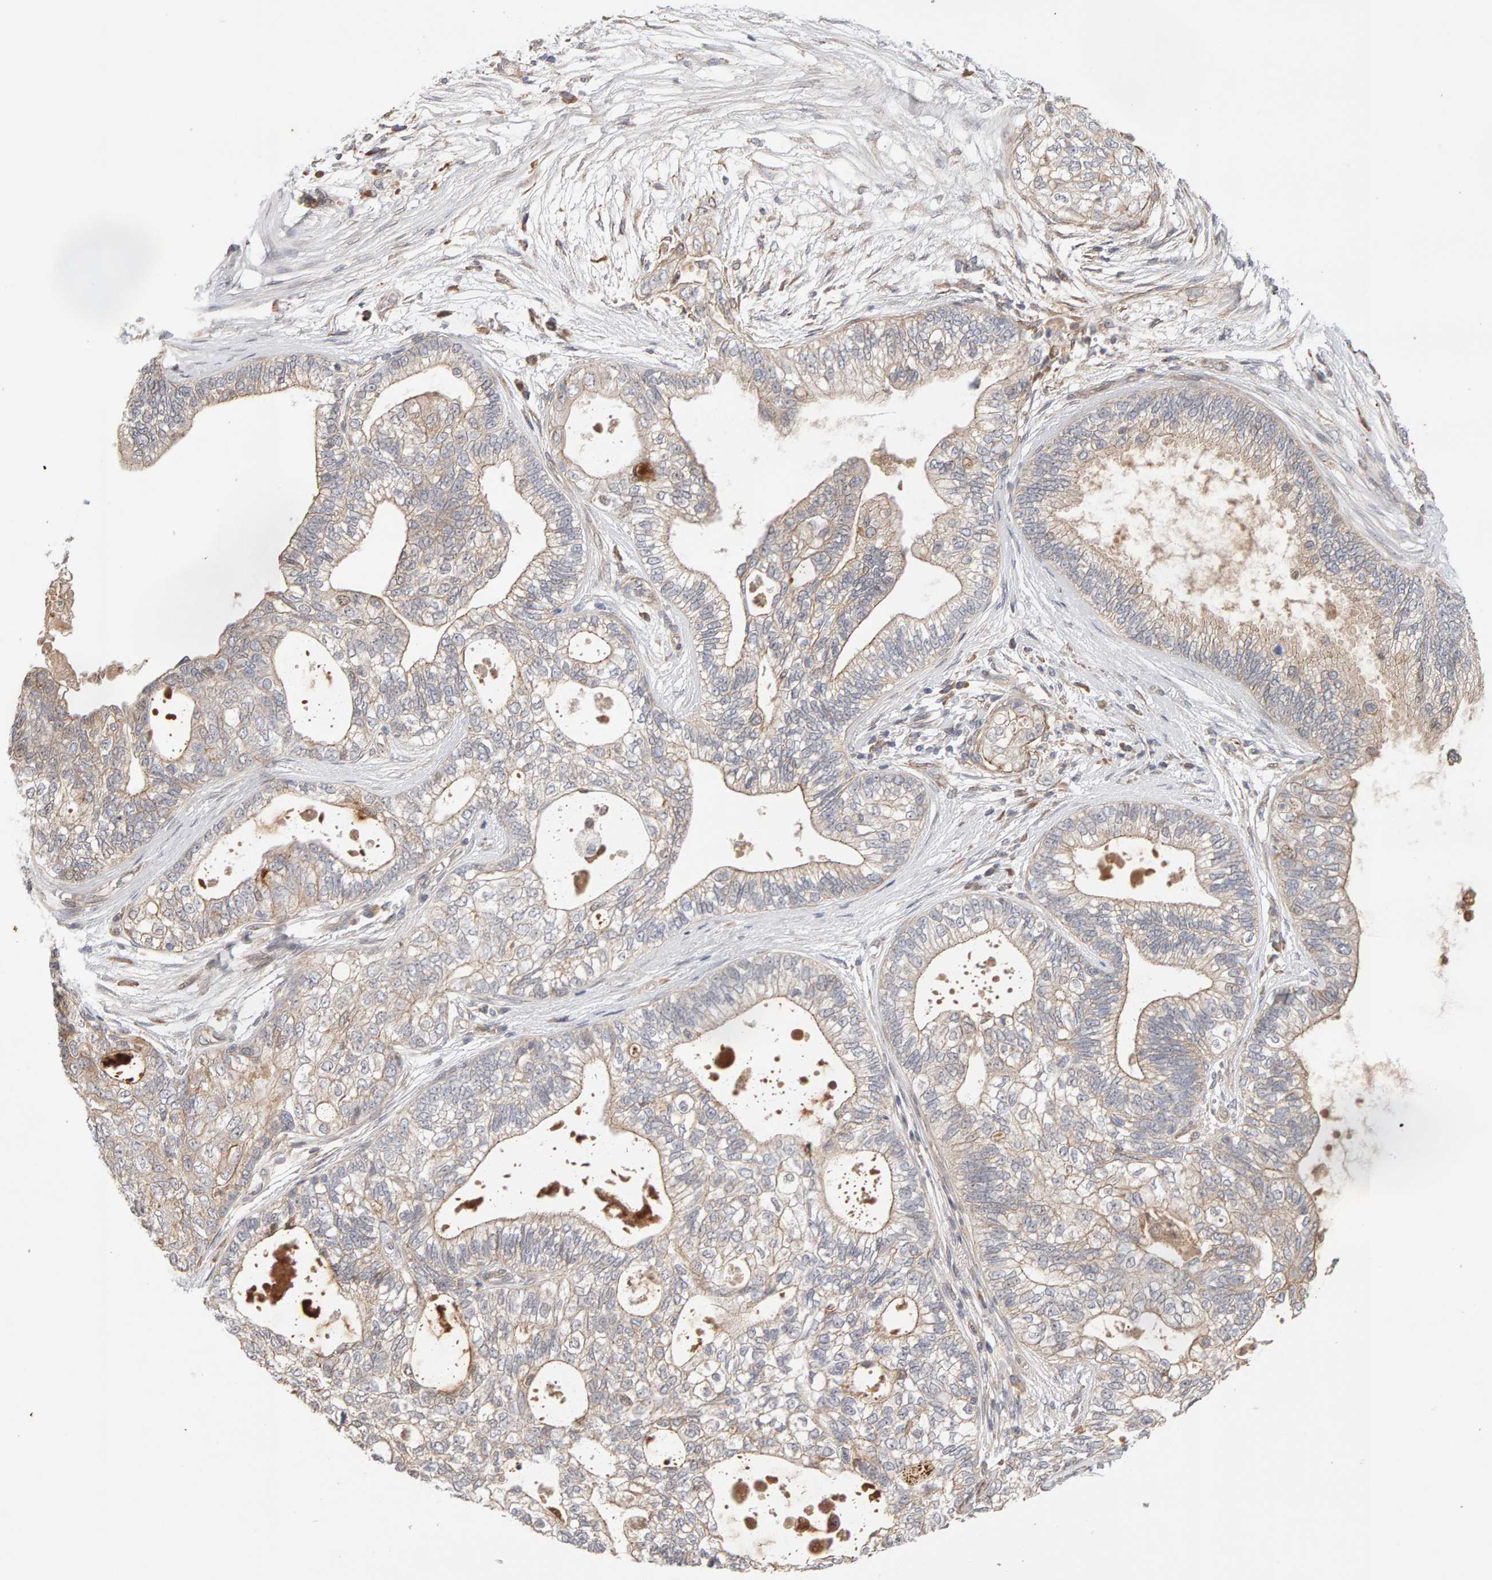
{"staining": {"intensity": "weak", "quantity": "25%-75%", "location": "cytoplasmic/membranous"}, "tissue": "pancreatic cancer", "cell_type": "Tumor cells", "image_type": "cancer", "snomed": [{"axis": "morphology", "description": "Adenocarcinoma, NOS"}, {"axis": "topography", "description": "Pancreas"}], "caption": "Tumor cells demonstrate low levels of weak cytoplasmic/membranous staining in about 25%-75% of cells in human pancreatic adenocarcinoma.", "gene": "LZTS1", "patient": {"sex": "male", "age": 72}}